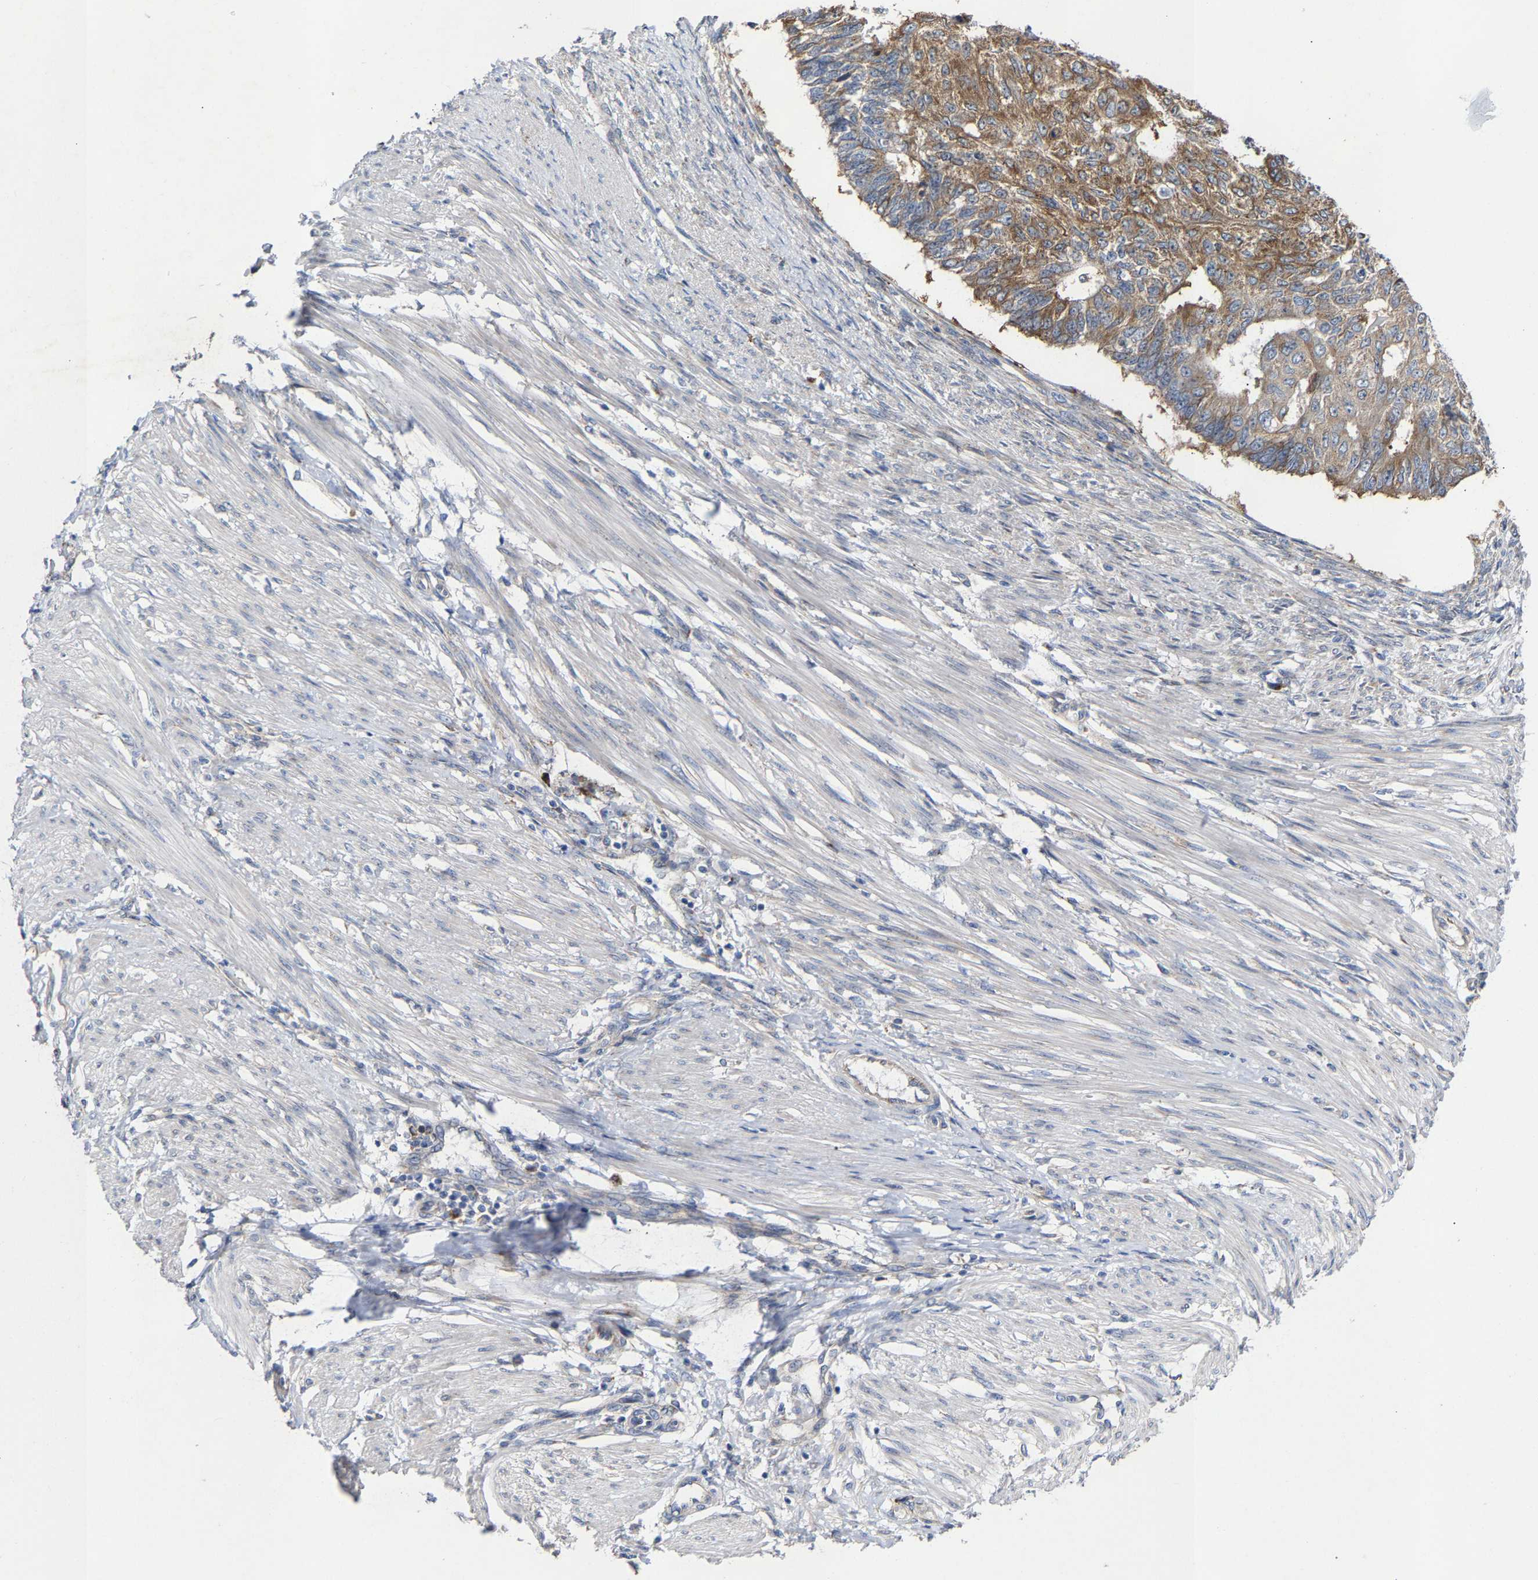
{"staining": {"intensity": "moderate", "quantity": ">75%", "location": "cytoplasmic/membranous"}, "tissue": "endometrial cancer", "cell_type": "Tumor cells", "image_type": "cancer", "snomed": [{"axis": "morphology", "description": "Adenocarcinoma, NOS"}, {"axis": "topography", "description": "Endometrium"}], "caption": "Protein positivity by immunohistochemistry demonstrates moderate cytoplasmic/membranous staining in approximately >75% of tumor cells in endometrial cancer (adenocarcinoma).", "gene": "PPP1R15A", "patient": {"sex": "female", "age": 32}}